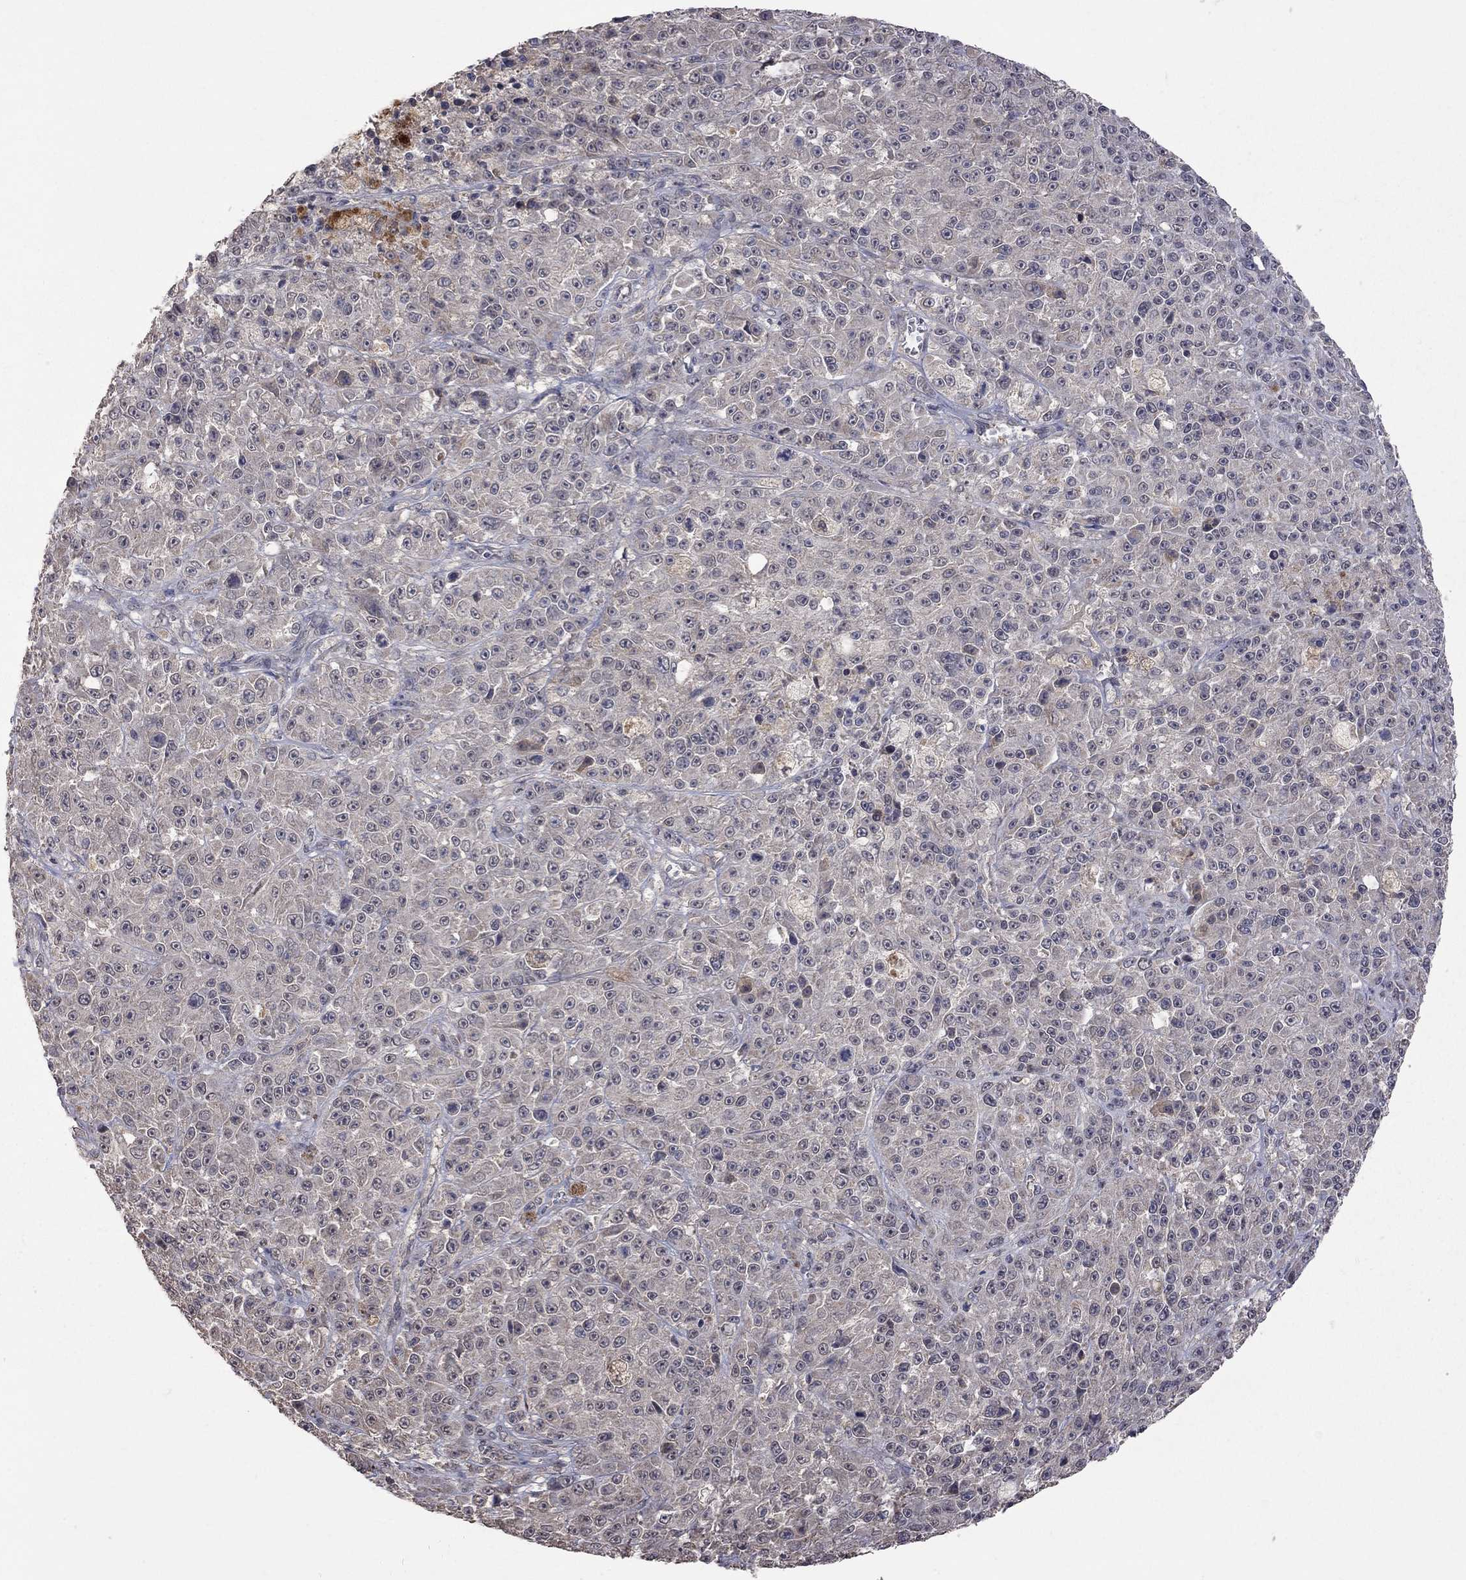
{"staining": {"intensity": "negative", "quantity": "none", "location": "none"}, "tissue": "melanoma", "cell_type": "Tumor cells", "image_type": "cancer", "snomed": [{"axis": "morphology", "description": "Malignant melanoma, NOS"}, {"axis": "topography", "description": "Skin"}], "caption": "This is a photomicrograph of IHC staining of malignant melanoma, which shows no staining in tumor cells. (DAB (3,3'-diaminobenzidine) immunohistochemistry, high magnification).", "gene": "HTR6", "patient": {"sex": "female", "age": 58}}